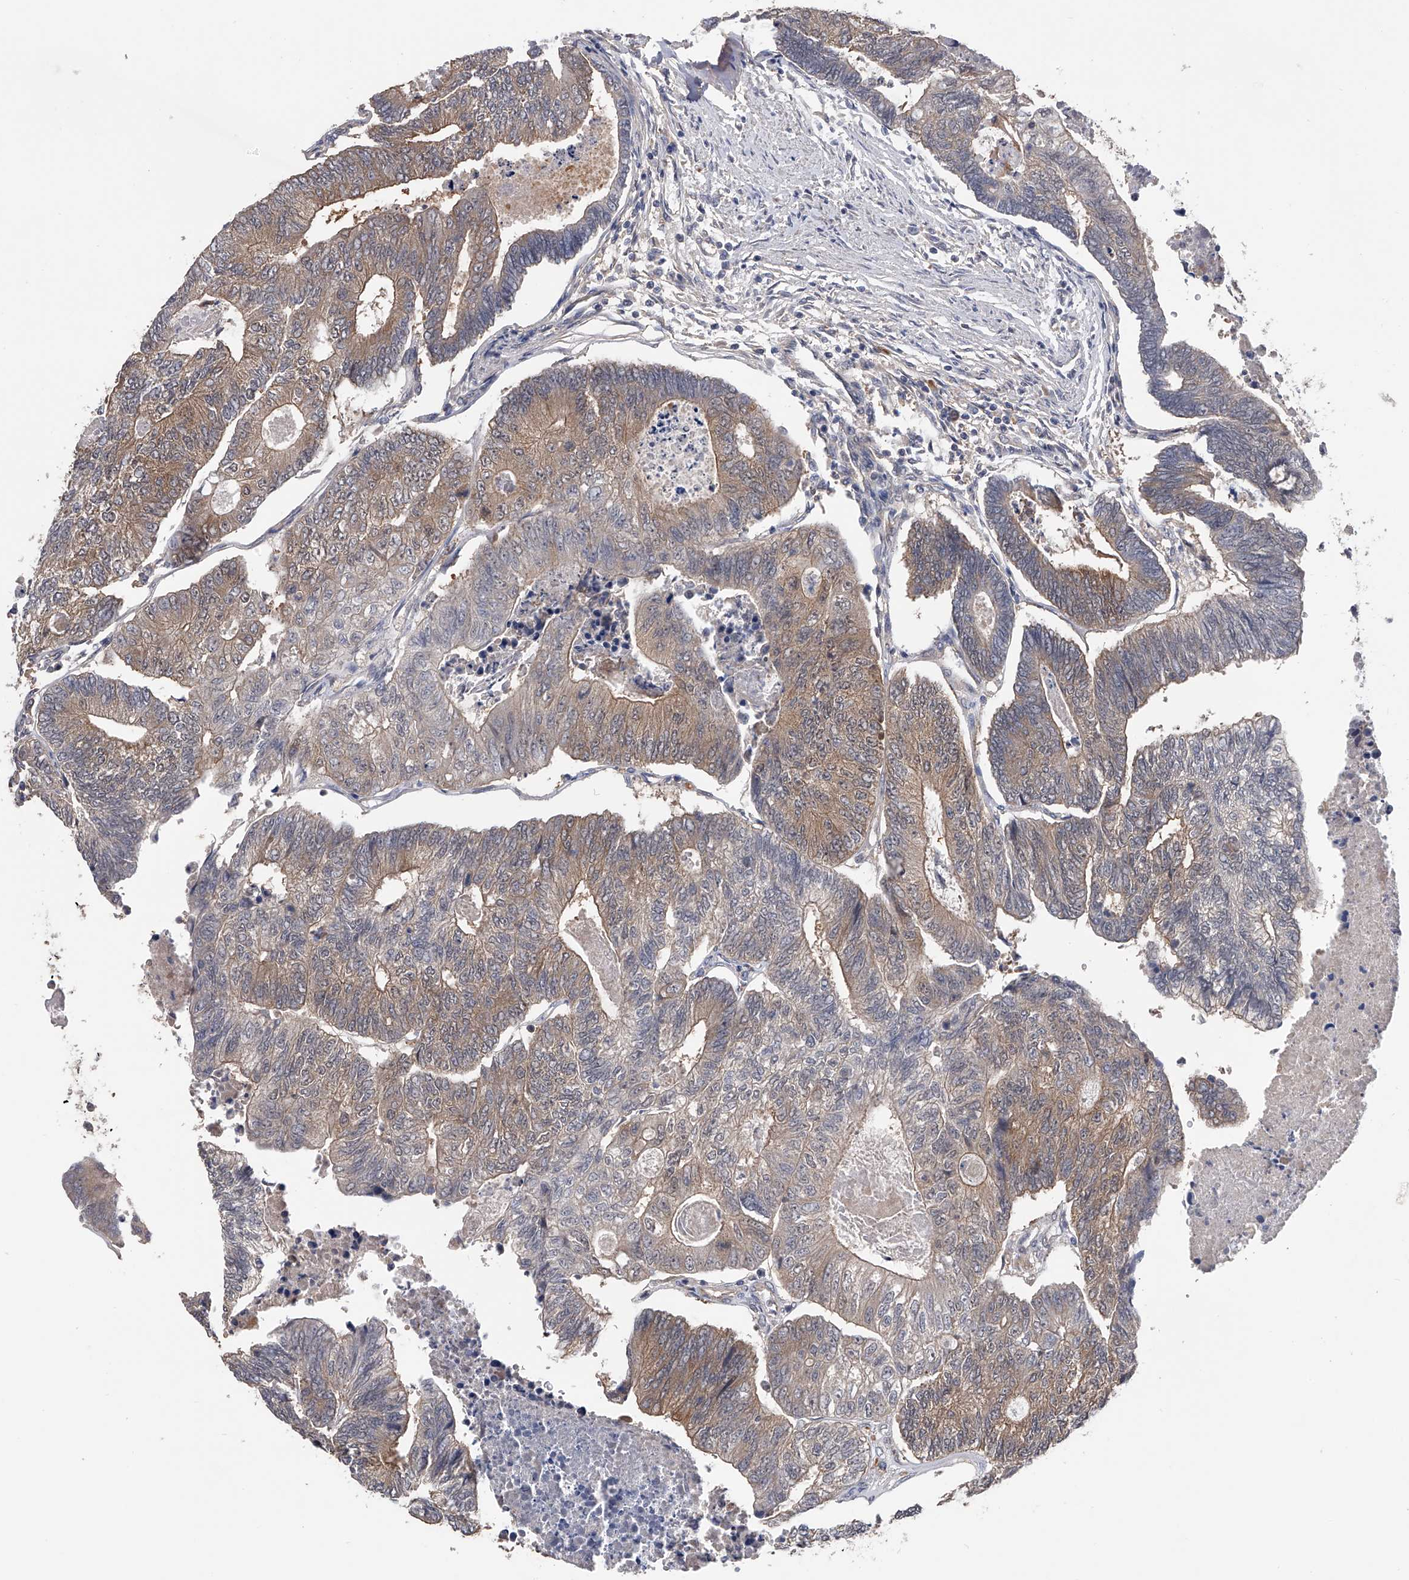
{"staining": {"intensity": "weak", "quantity": "25%-75%", "location": "cytoplasmic/membranous"}, "tissue": "colorectal cancer", "cell_type": "Tumor cells", "image_type": "cancer", "snomed": [{"axis": "morphology", "description": "Adenocarcinoma, NOS"}, {"axis": "topography", "description": "Colon"}], "caption": "Colorectal cancer stained for a protein demonstrates weak cytoplasmic/membranous positivity in tumor cells. (Stains: DAB in brown, nuclei in blue, Microscopy: brightfield microscopy at high magnification).", "gene": "CFAP298", "patient": {"sex": "female", "age": 67}}